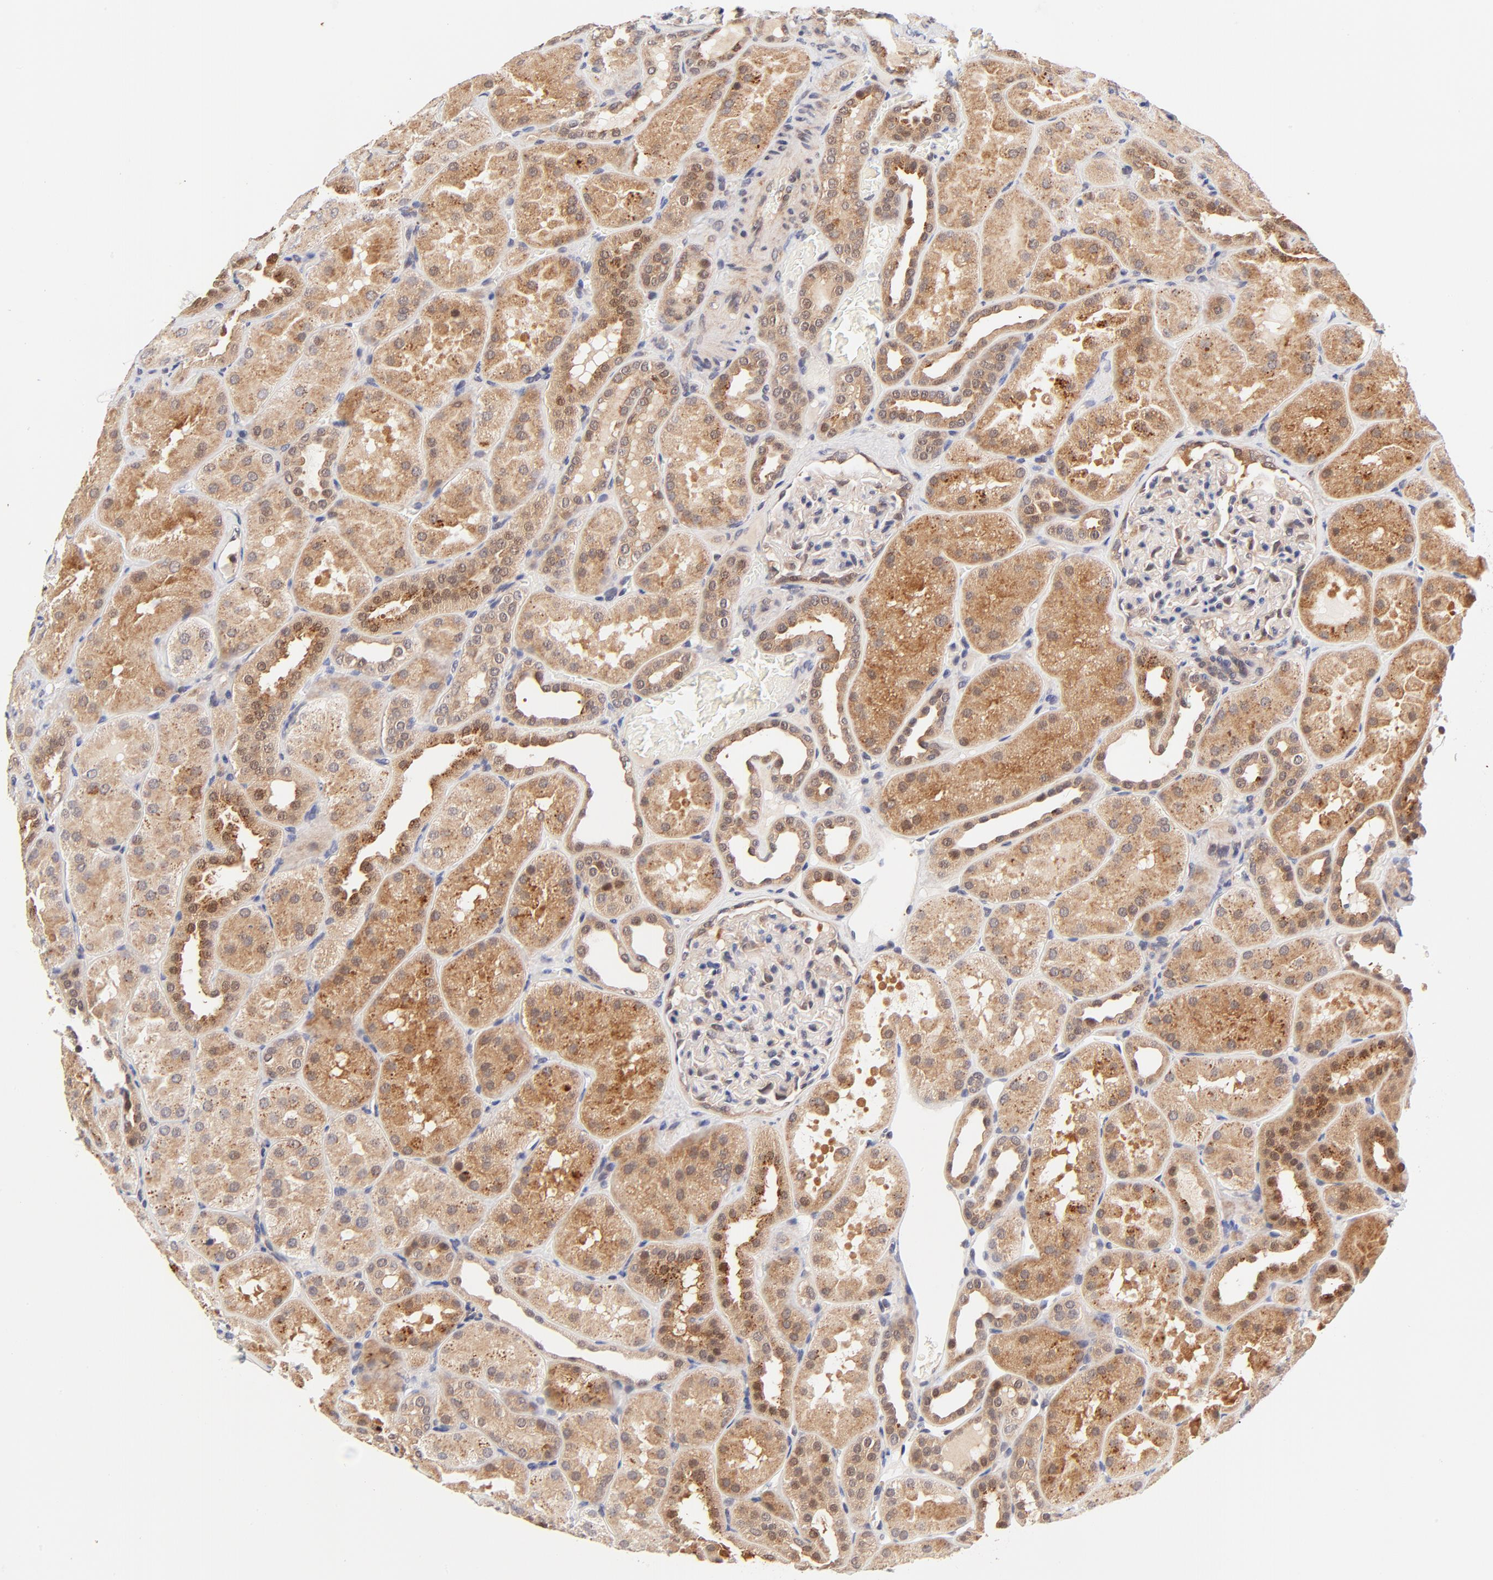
{"staining": {"intensity": "moderate", "quantity": "<25%", "location": "nuclear"}, "tissue": "kidney", "cell_type": "Cells in glomeruli", "image_type": "normal", "snomed": [{"axis": "morphology", "description": "Normal tissue, NOS"}, {"axis": "topography", "description": "Kidney"}], "caption": "Moderate nuclear positivity is present in about <25% of cells in glomeruli in unremarkable kidney.", "gene": "TXNL1", "patient": {"sex": "male", "age": 28}}